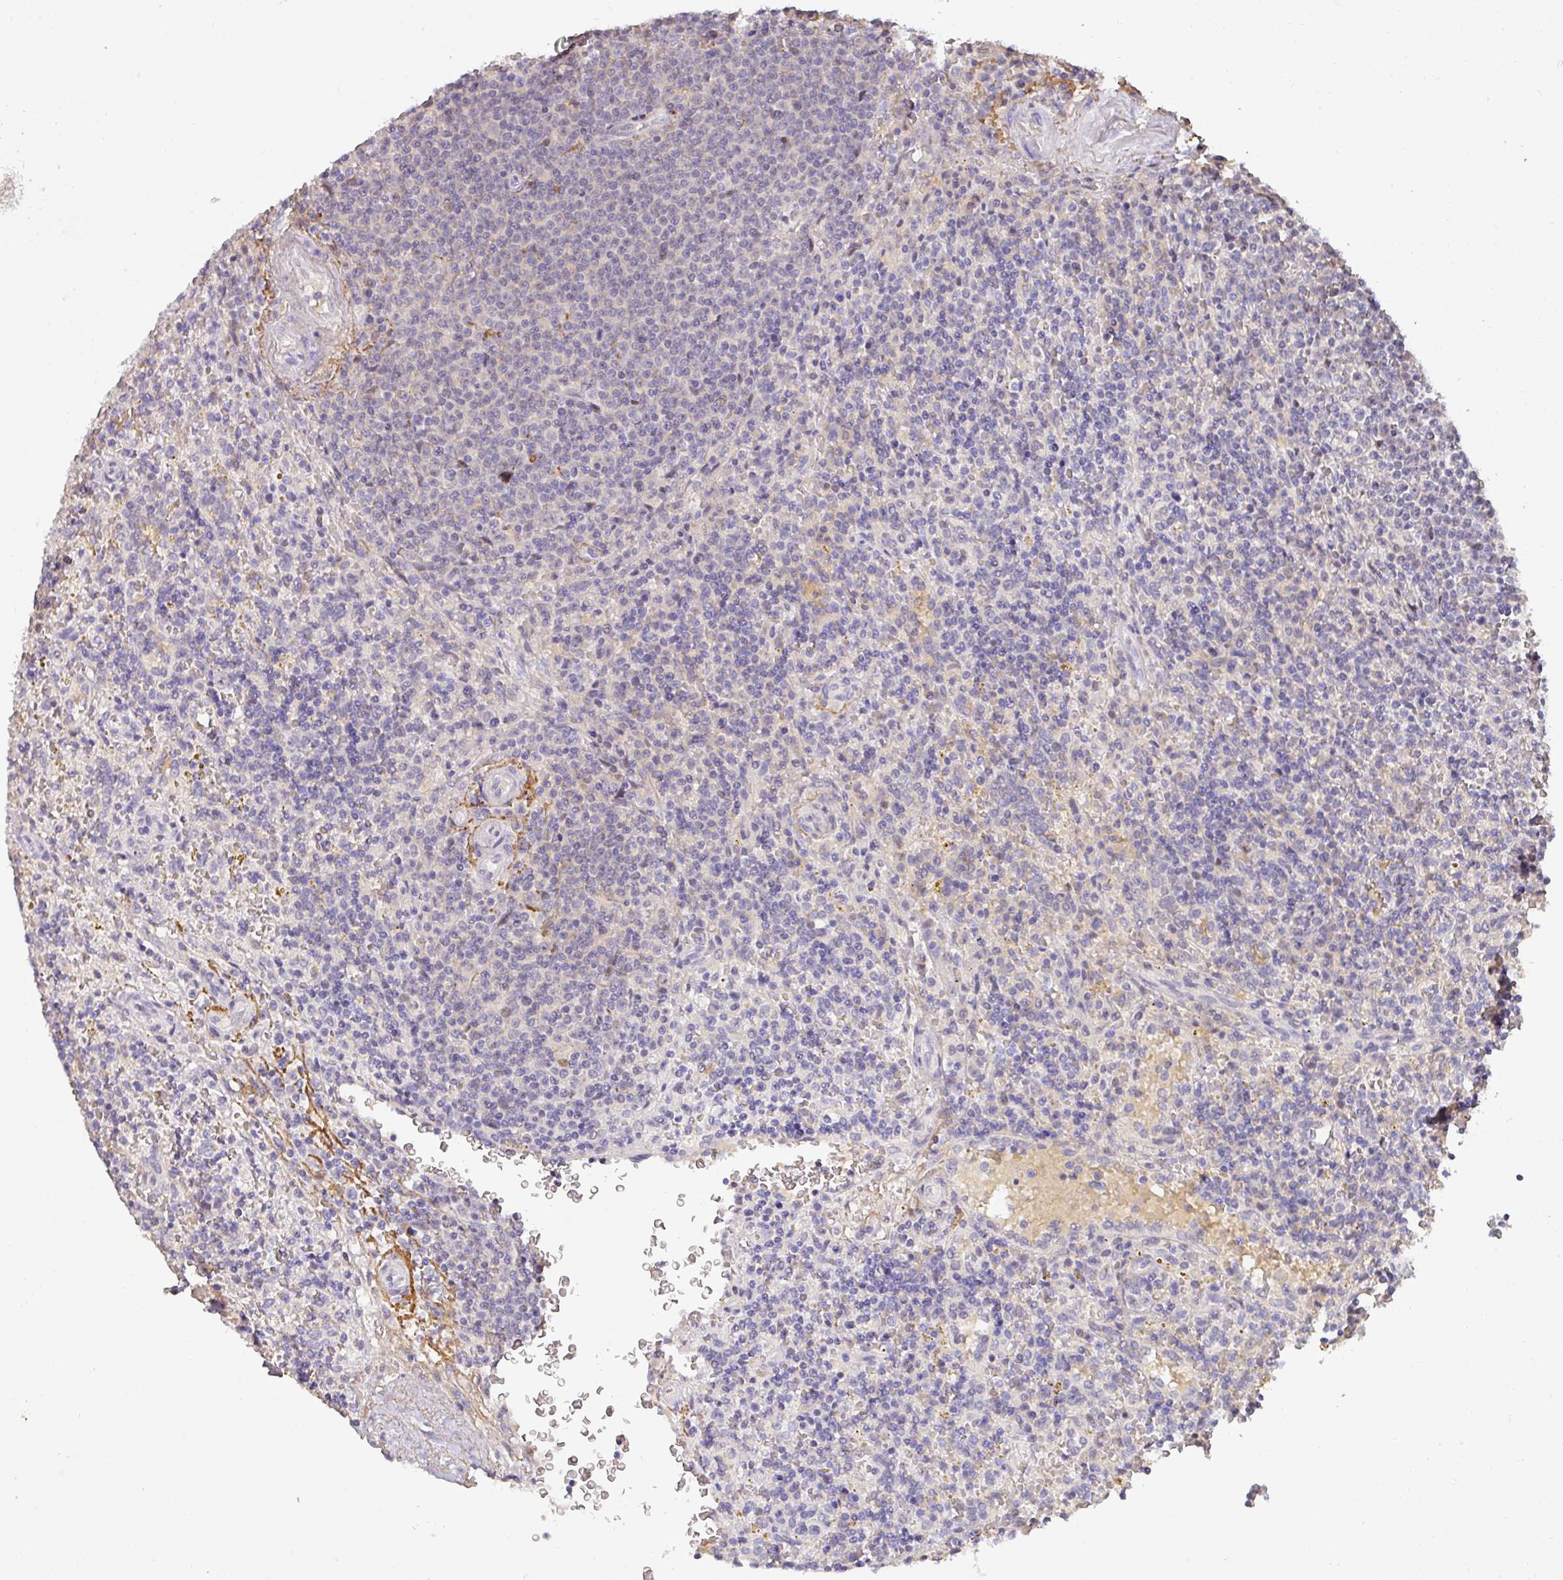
{"staining": {"intensity": "negative", "quantity": "none", "location": "none"}, "tissue": "lymphoma", "cell_type": "Tumor cells", "image_type": "cancer", "snomed": [{"axis": "morphology", "description": "Malignant lymphoma, non-Hodgkin's type, Low grade"}, {"axis": "topography", "description": "Spleen"}], "caption": "Immunohistochemical staining of human low-grade malignant lymphoma, non-Hodgkin's type demonstrates no significant expression in tumor cells.", "gene": "FOXN4", "patient": {"sex": "male", "age": 67}}